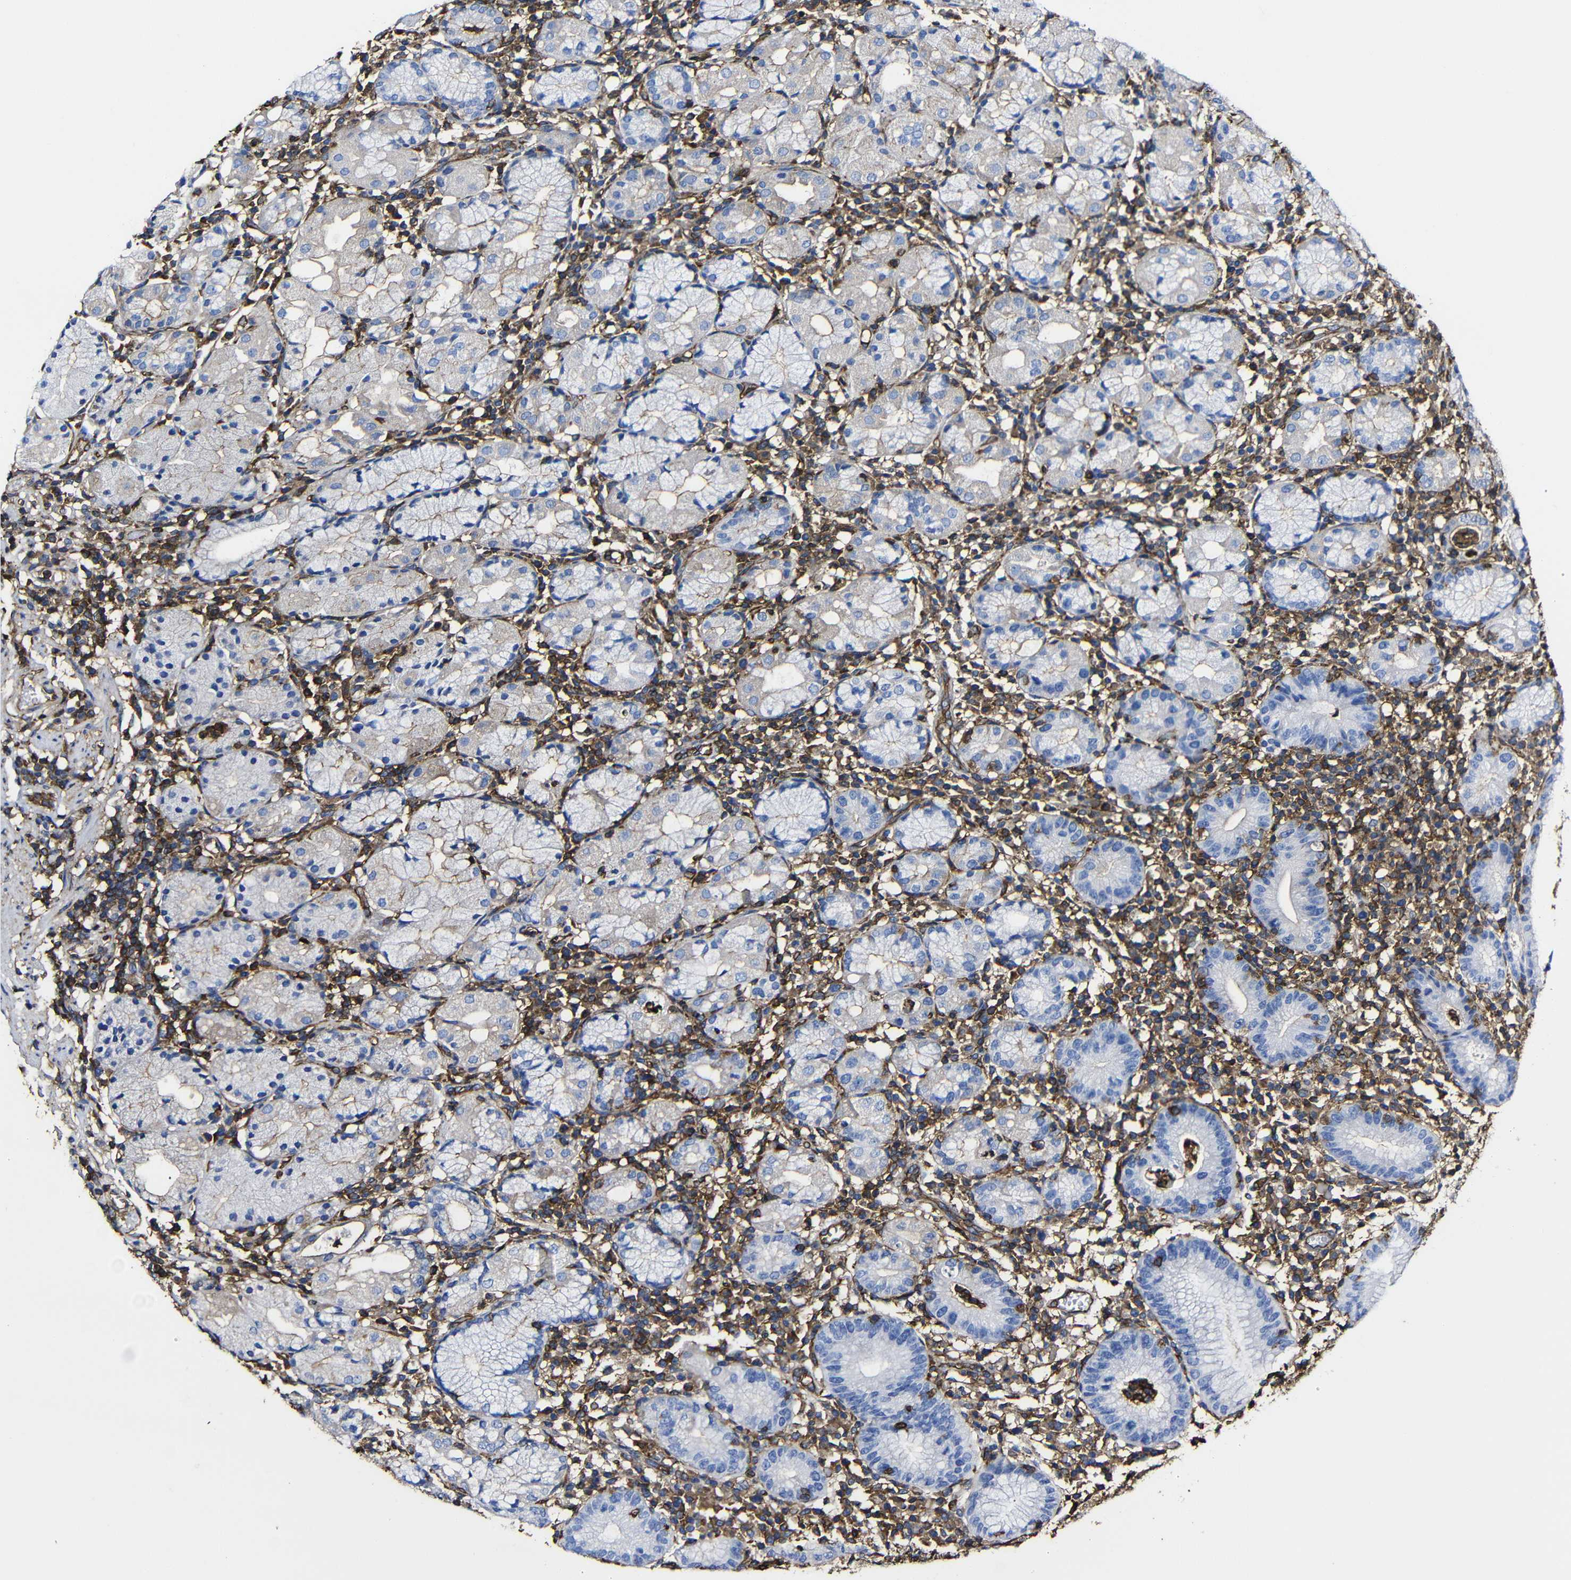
{"staining": {"intensity": "weak", "quantity": "<25%", "location": "cytoplasmic/membranous"}, "tissue": "stomach", "cell_type": "Glandular cells", "image_type": "normal", "snomed": [{"axis": "morphology", "description": "Normal tissue, NOS"}, {"axis": "topography", "description": "Stomach"}, {"axis": "topography", "description": "Stomach, lower"}], "caption": "Immunohistochemistry (IHC) of normal human stomach exhibits no positivity in glandular cells. Nuclei are stained in blue.", "gene": "MSN", "patient": {"sex": "female", "age": 75}}